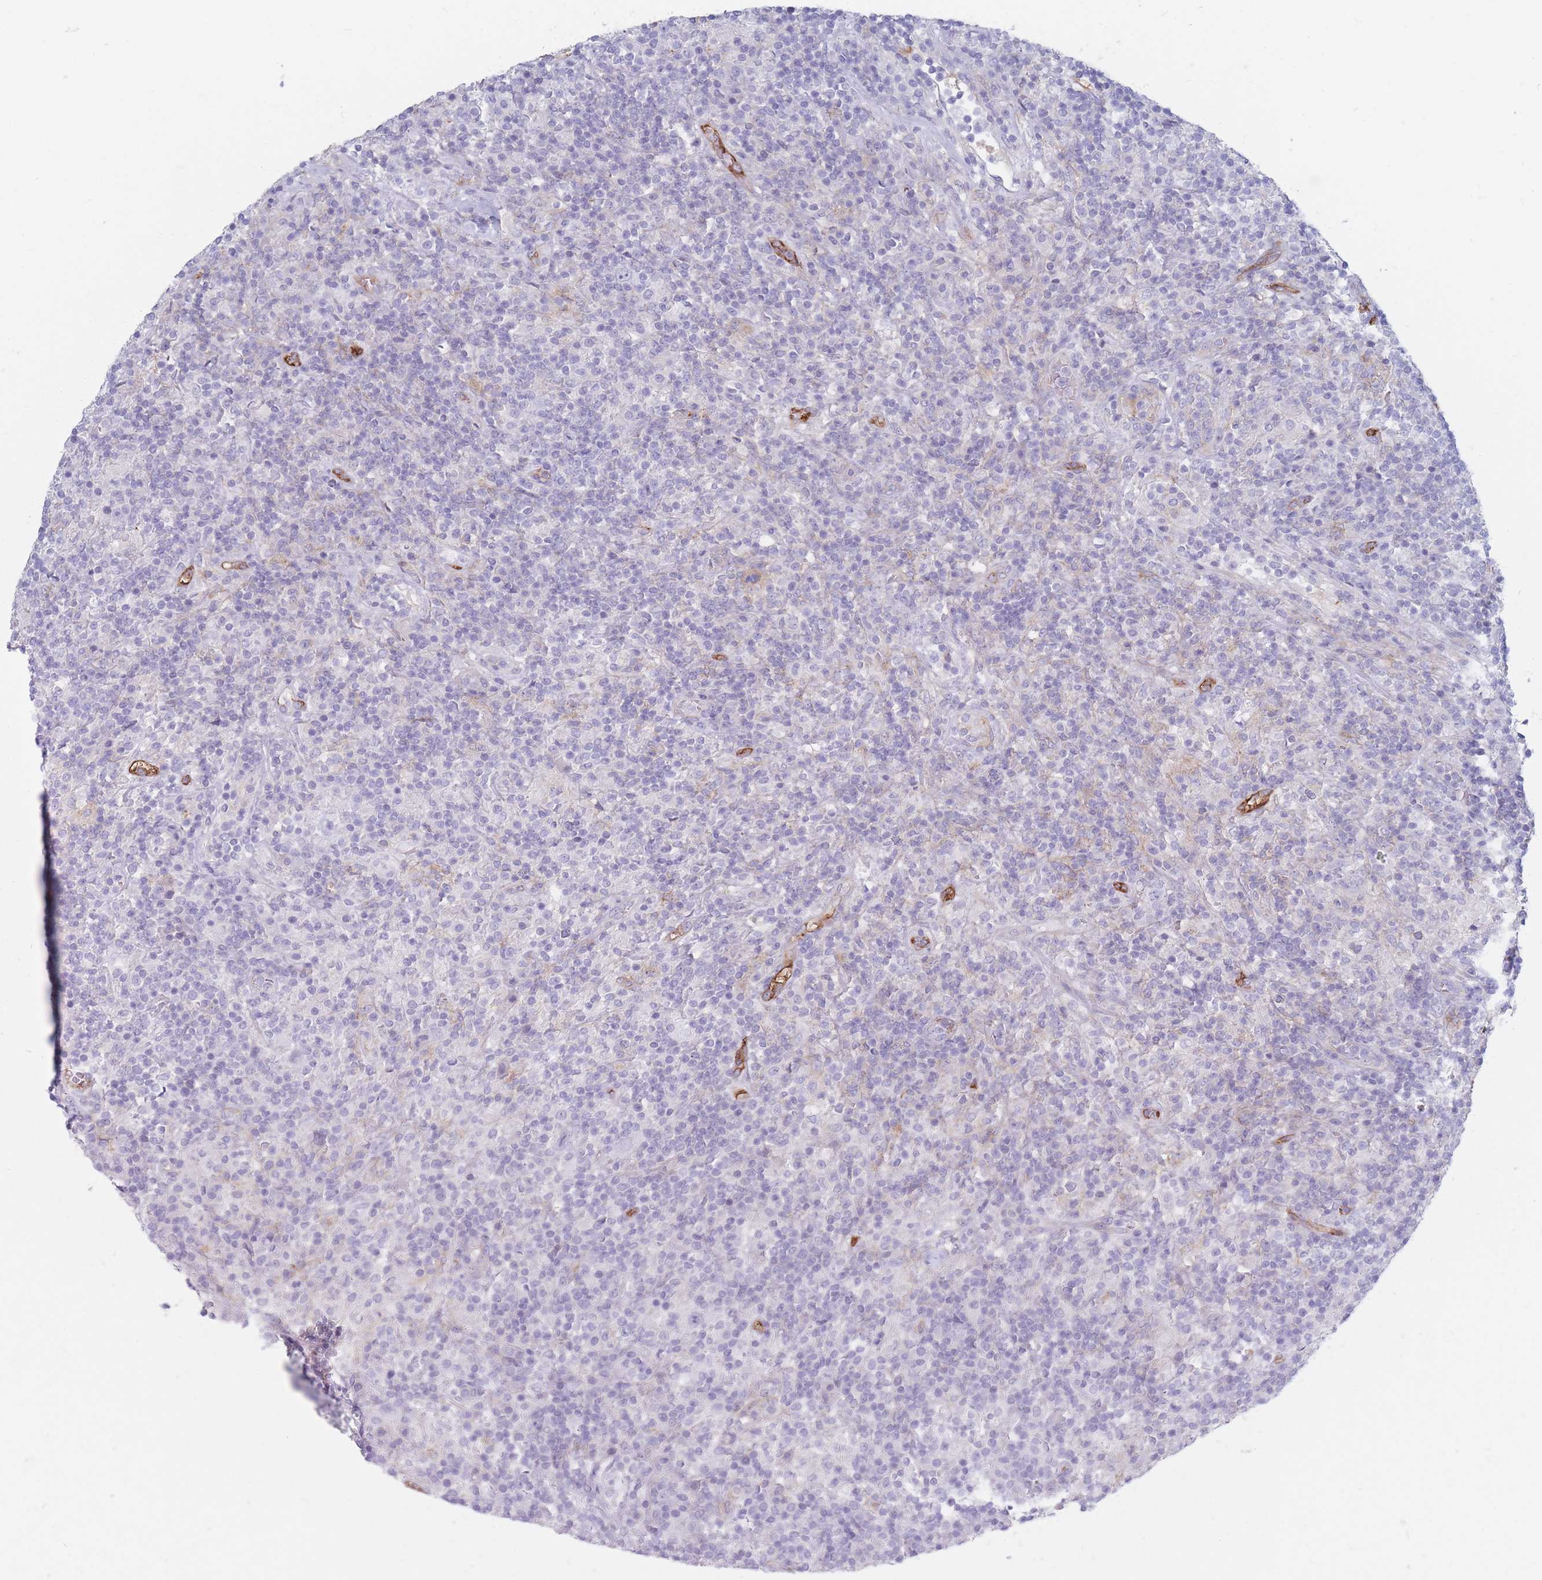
{"staining": {"intensity": "negative", "quantity": "none", "location": "none"}, "tissue": "lymphoma", "cell_type": "Tumor cells", "image_type": "cancer", "snomed": [{"axis": "morphology", "description": "Hodgkin's disease, NOS"}, {"axis": "topography", "description": "Lymph node"}], "caption": "IHC image of human lymphoma stained for a protein (brown), which reveals no expression in tumor cells. (DAB (3,3'-diaminobenzidine) immunohistochemistry (IHC) visualized using brightfield microscopy, high magnification).", "gene": "PLPP1", "patient": {"sex": "male", "age": 70}}